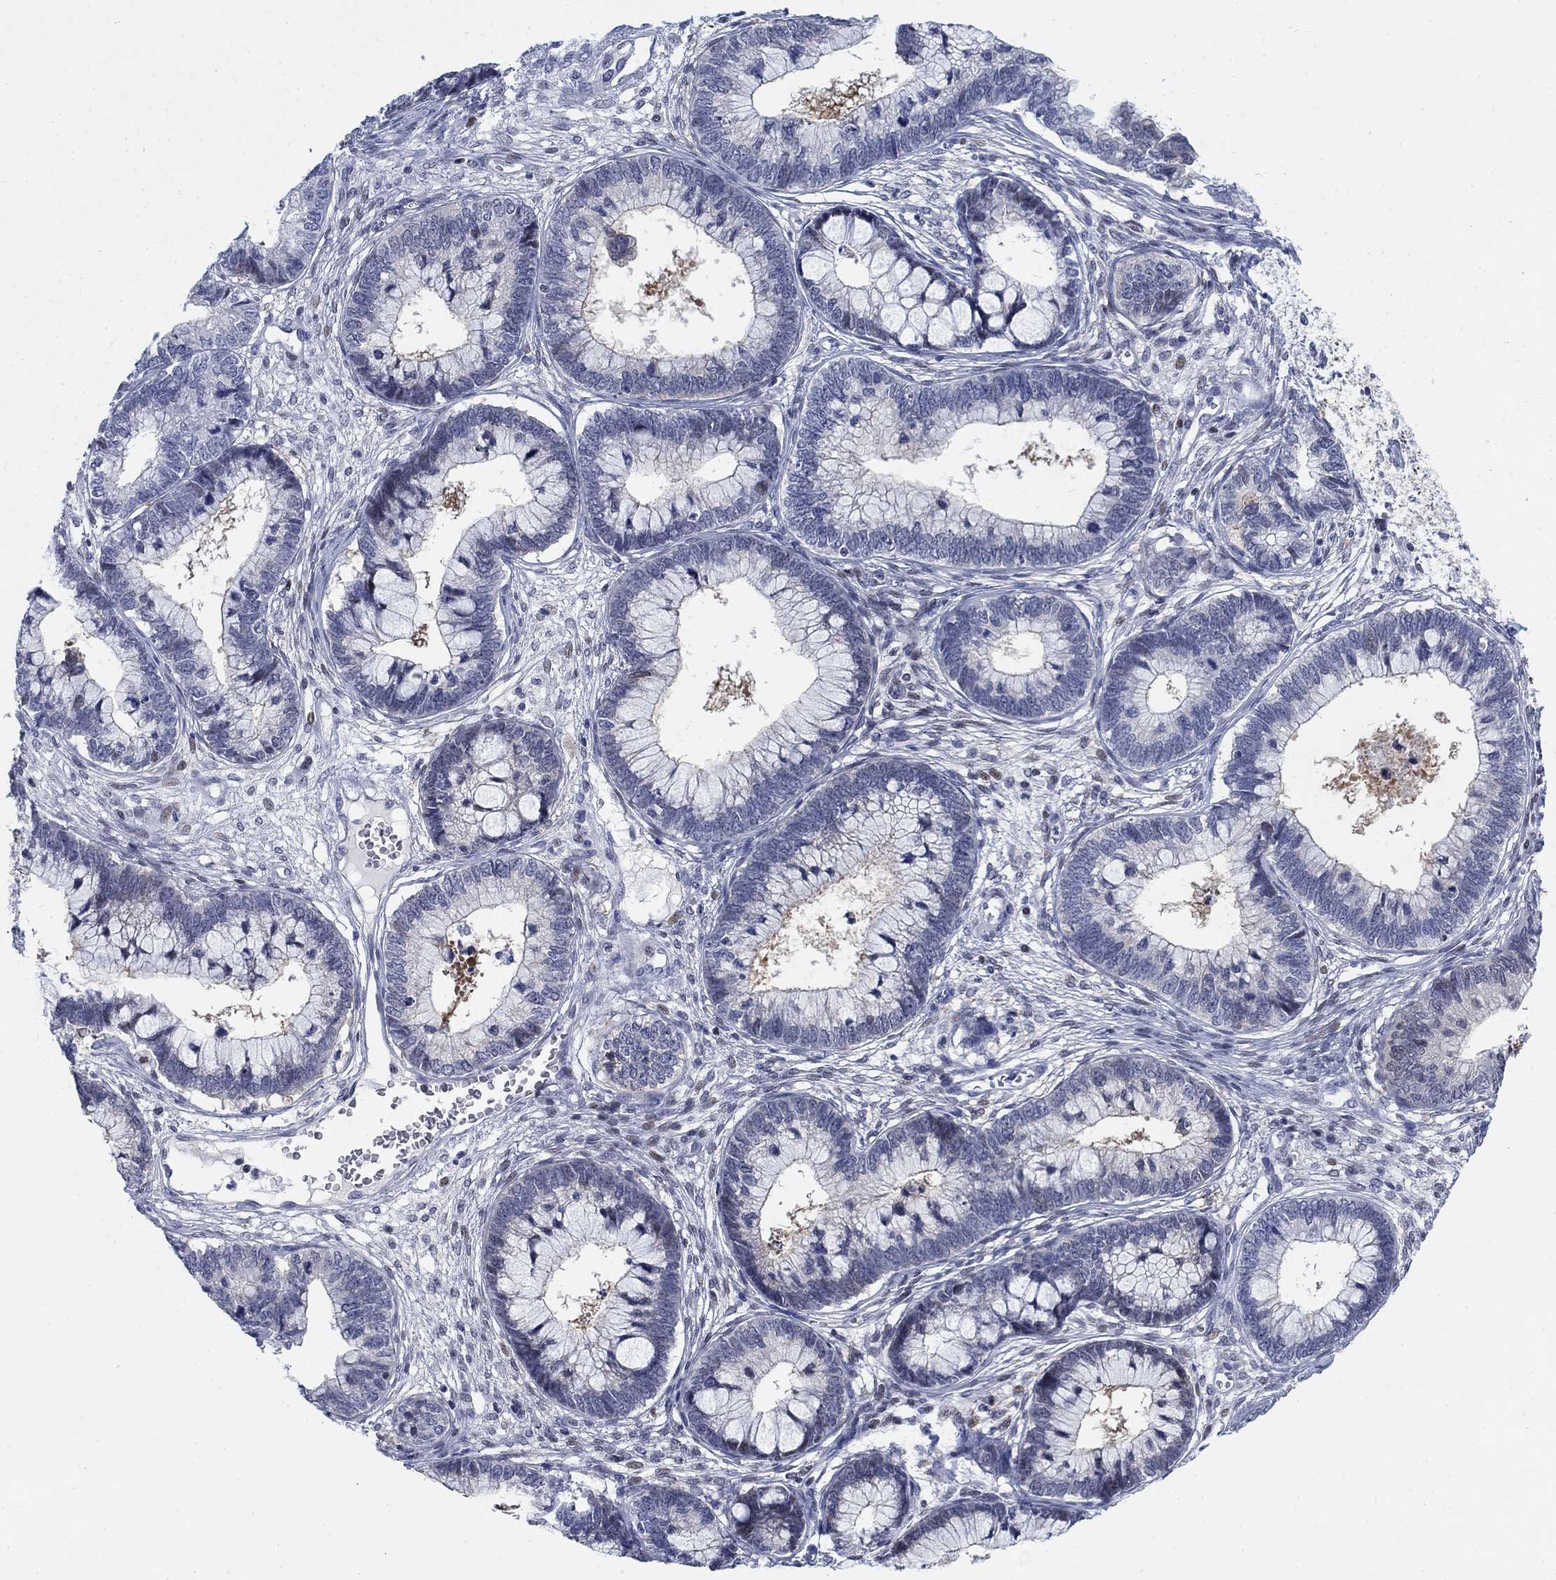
{"staining": {"intensity": "negative", "quantity": "none", "location": "none"}, "tissue": "cervical cancer", "cell_type": "Tumor cells", "image_type": "cancer", "snomed": [{"axis": "morphology", "description": "Adenocarcinoma, NOS"}, {"axis": "topography", "description": "Cervix"}], "caption": "The micrograph demonstrates no significant expression in tumor cells of cervical cancer (adenocarcinoma).", "gene": "MYO3A", "patient": {"sex": "female", "age": 44}}